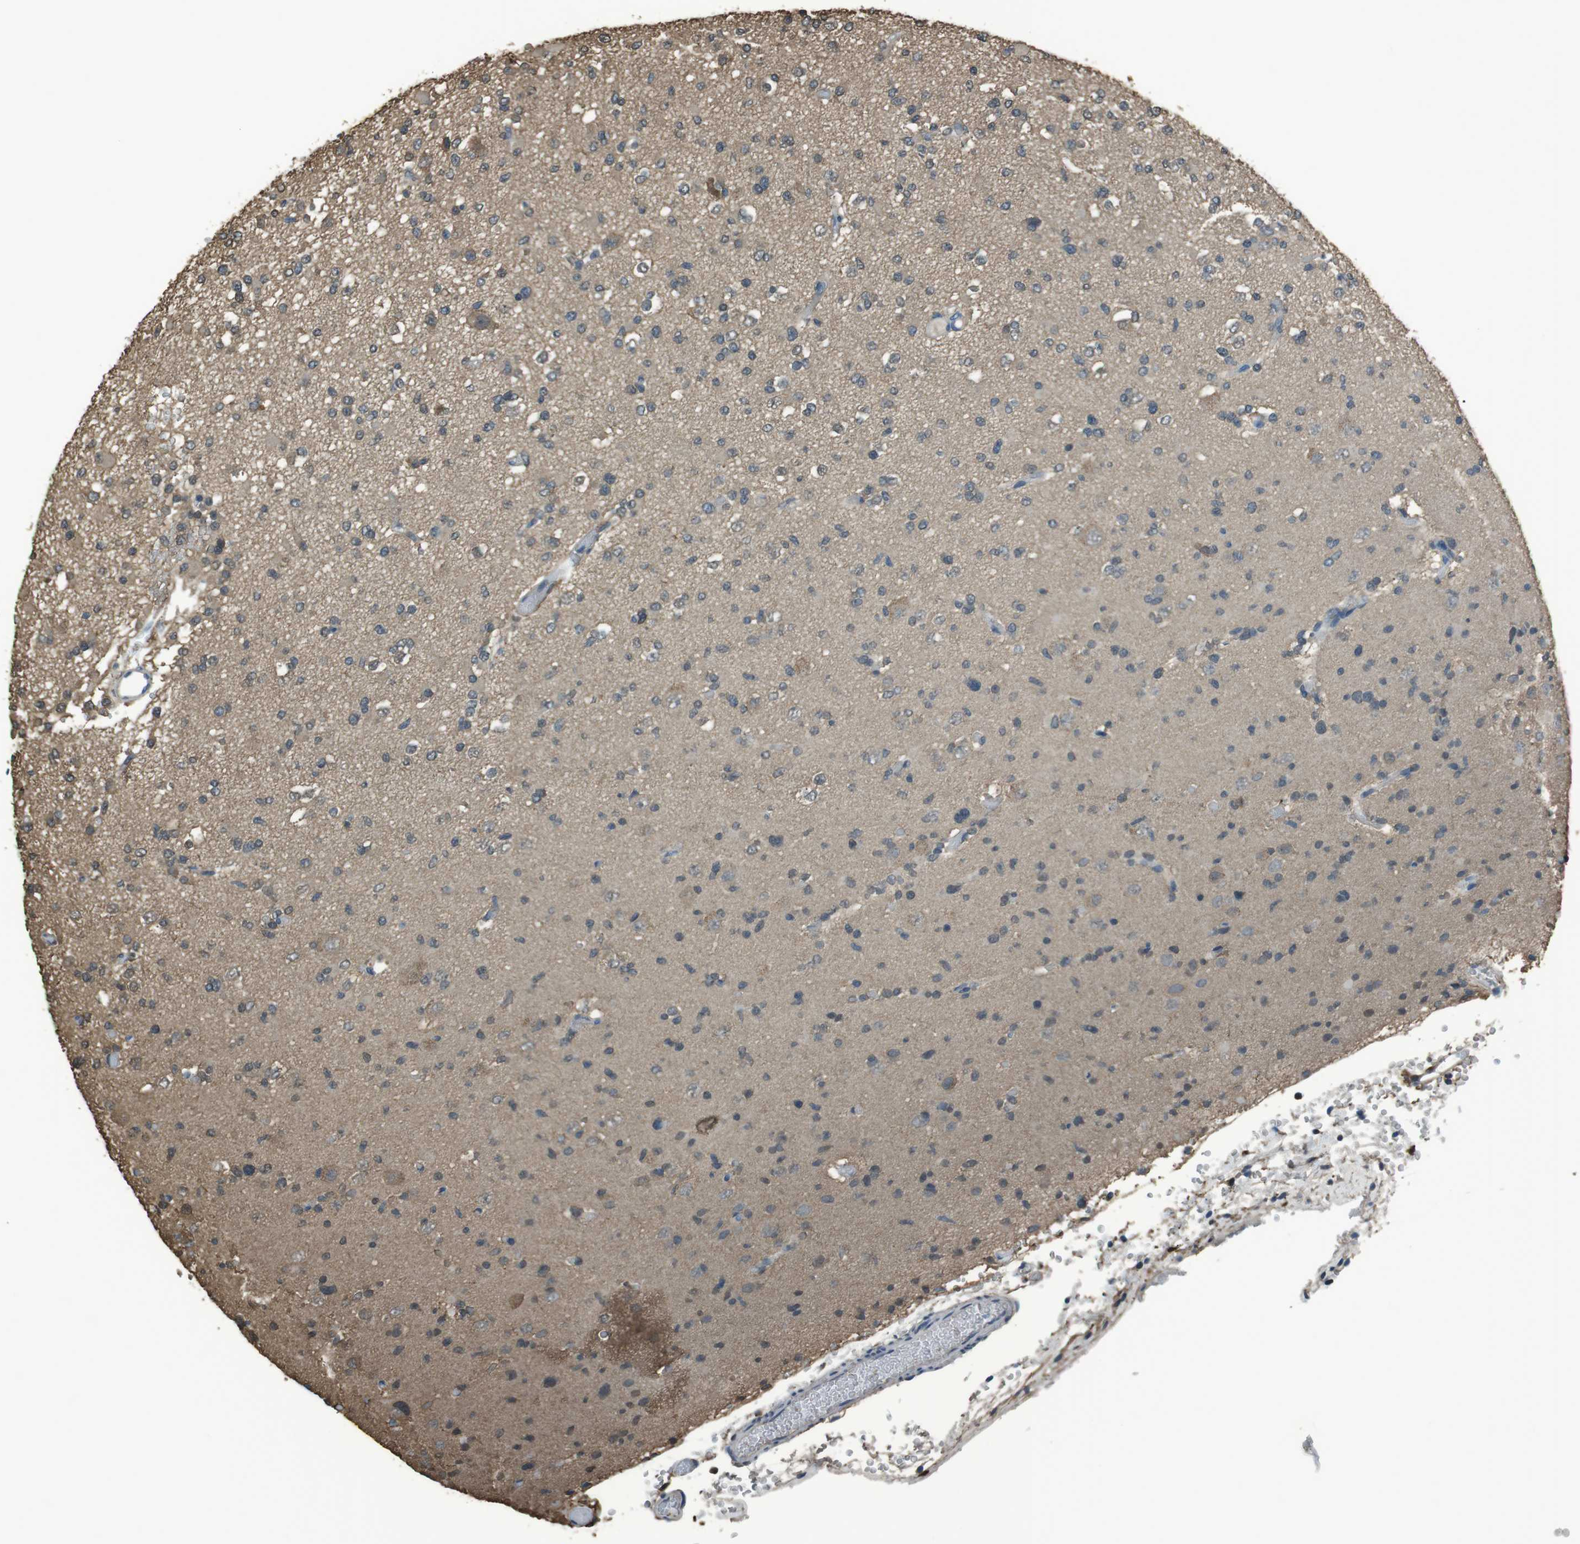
{"staining": {"intensity": "negative", "quantity": "none", "location": "none"}, "tissue": "glioma", "cell_type": "Tumor cells", "image_type": "cancer", "snomed": [{"axis": "morphology", "description": "Glioma, malignant, Low grade"}, {"axis": "topography", "description": "Brain"}], "caption": "A histopathology image of glioma stained for a protein displays no brown staining in tumor cells.", "gene": "TWSG1", "patient": {"sex": "female", "age": 22}}